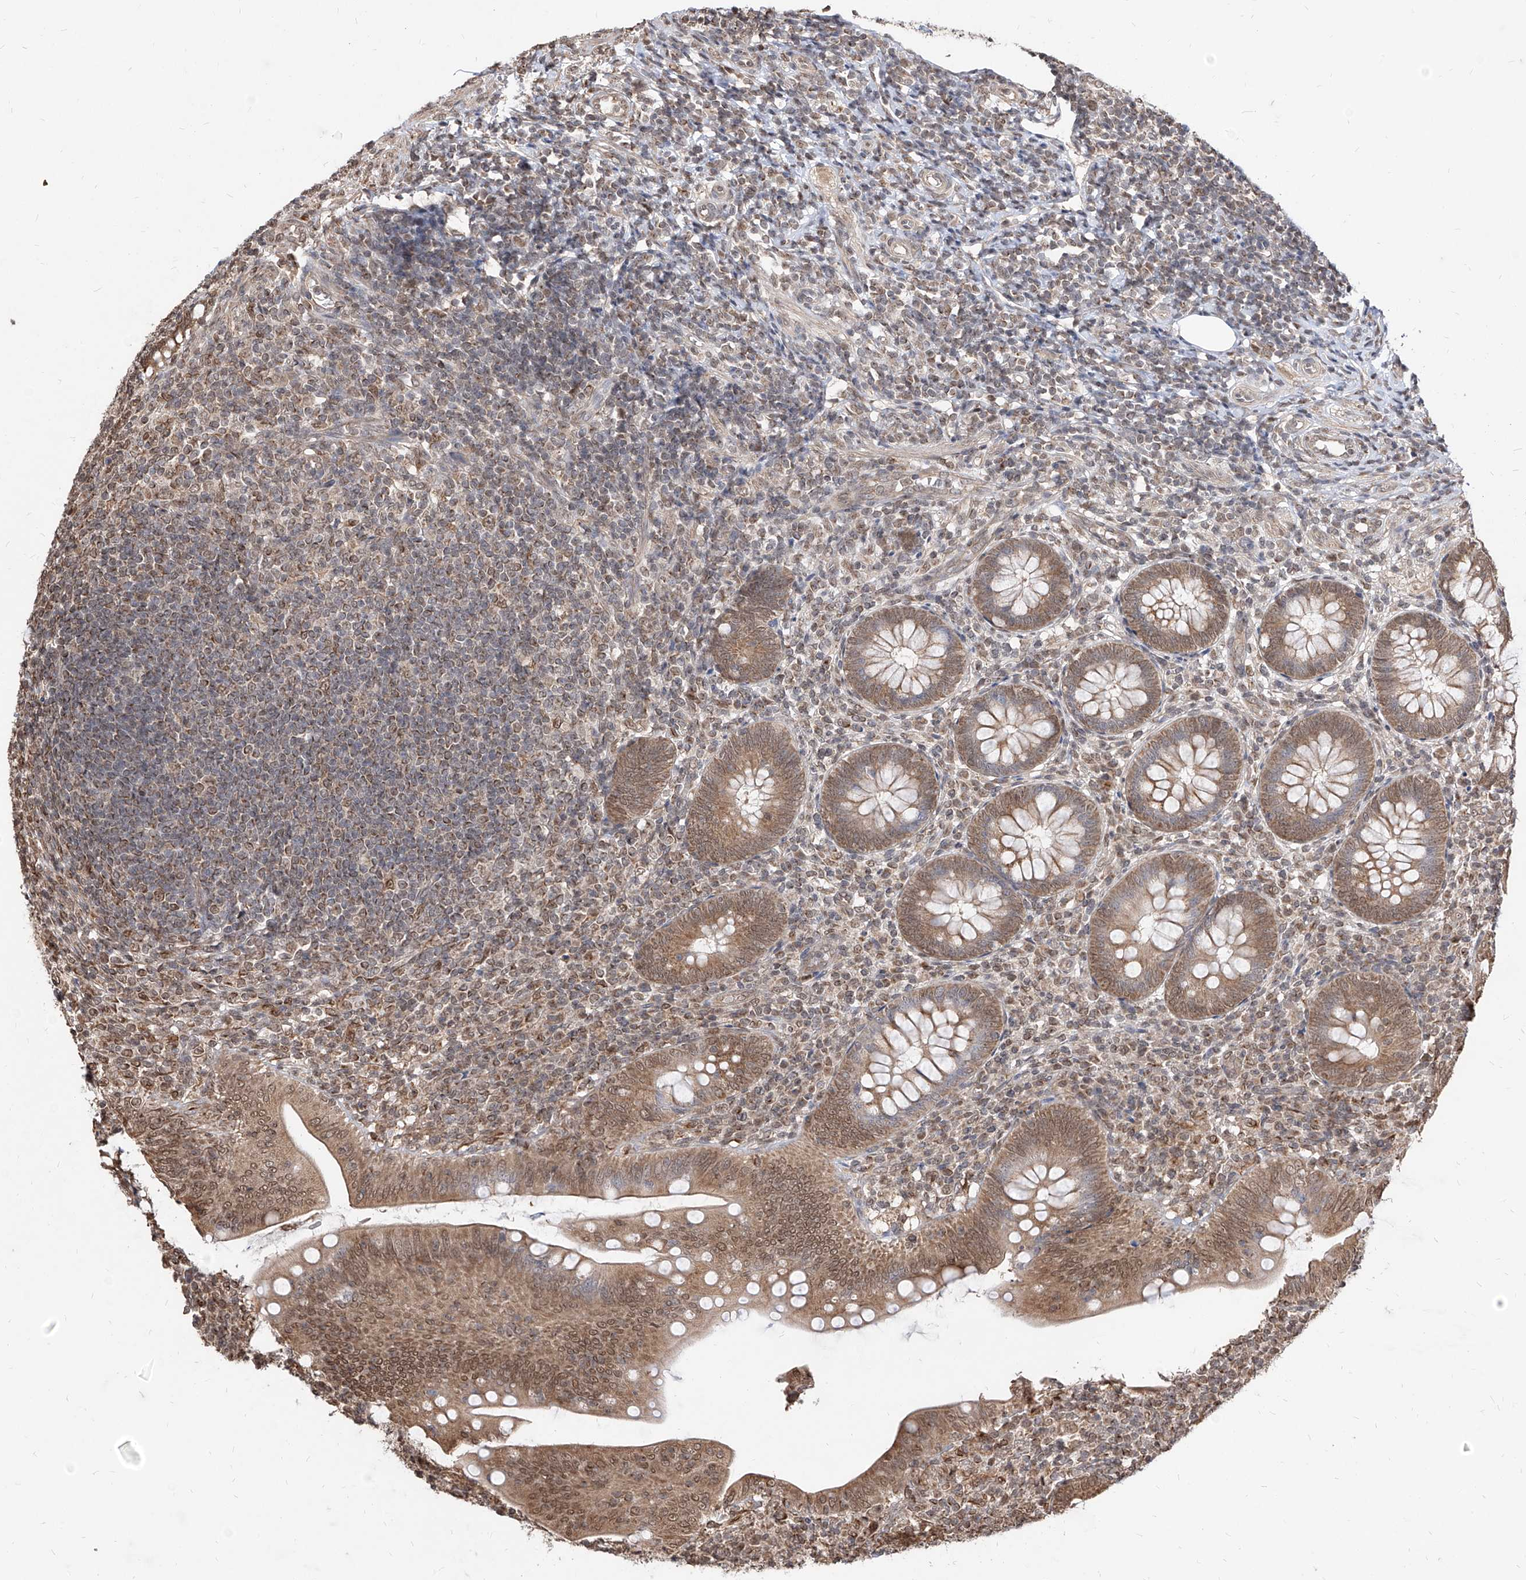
{"staining": {"intensity": "moderate", "quantity": ">75%", "location": "cytoplasmic/membranous,nuclear"}, "tissue": "appendix", "cell_type": "Glandular cells", "image_type": "normal", "snomed": [{"axis": "morphology", "description": "Normal tissue, NOS"}, {"axis": "topography", "description": "Appendix"}], "caption": "Protein expression analysis of unremarkable appendix displays moderate cytoplasmic/membranous,nuclear positivity in about >75% of glandular cells. Immunohistochemistry stains the protein in brown and the nuclei are stained blue.", "gene": "C8orf82", "patient": {"sex": "male", "age": 14}}